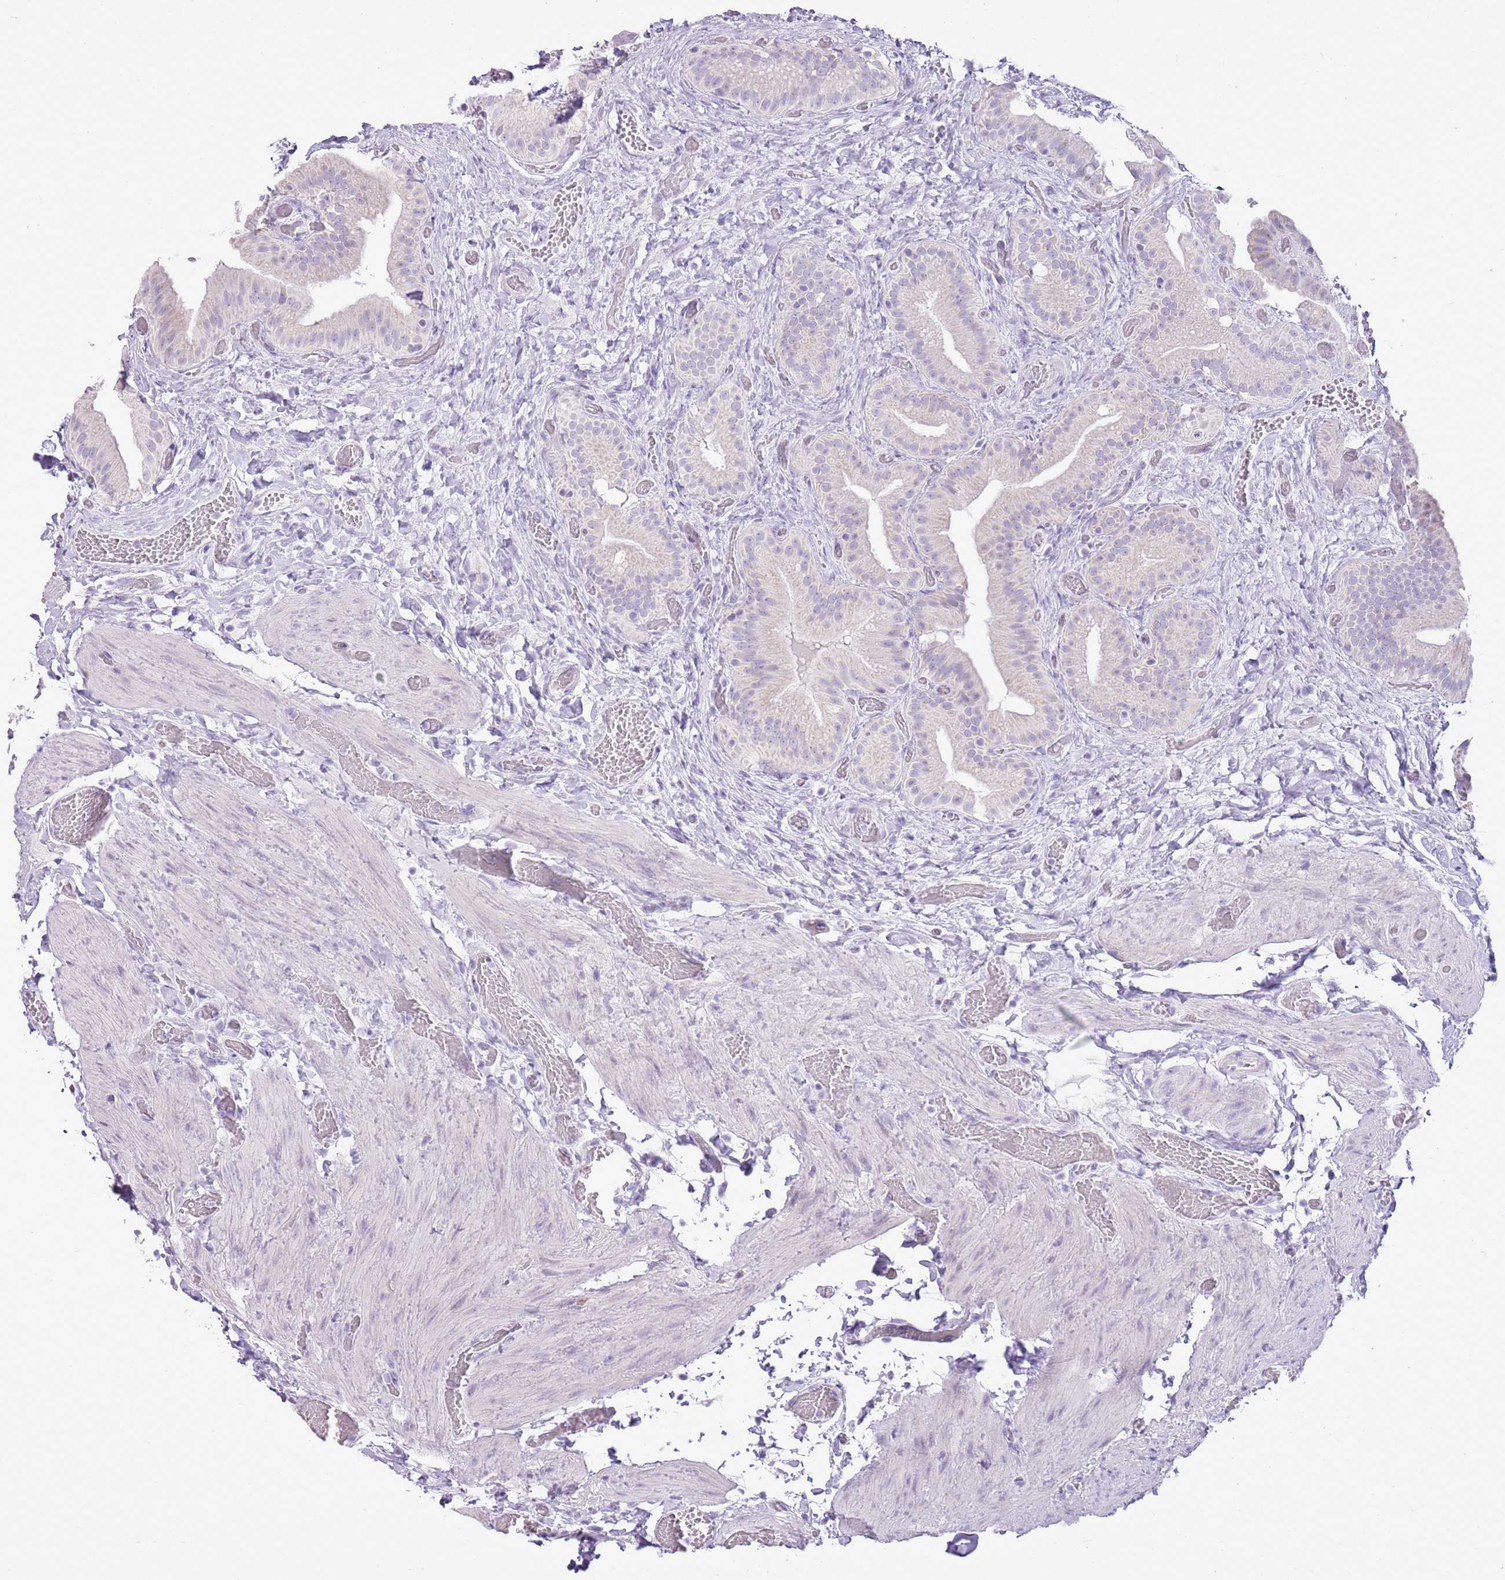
{"staining": {"intensity": "negative", "quantity": "none", "location": "none"}, "tissue": "gallbladder", "cell_type": "Glandular cells", "image_type": "normal", "snomed": [{"axis": "morphology", "description": "Normal tissue, NOS"}, {"axis": "topography", "description": "Gallbladder"}], "caption": "Normal gallbladder was stained to show a protein in brown. There is no significant positivity in glandular cells. The staining is performed using DAB (3,3'-diaminobenzidine) brown chromogen with nuclei counter-stained in using hematoxylin.", "gene": "RPL3L", "patient": {"sex": "female", "age": 64}}